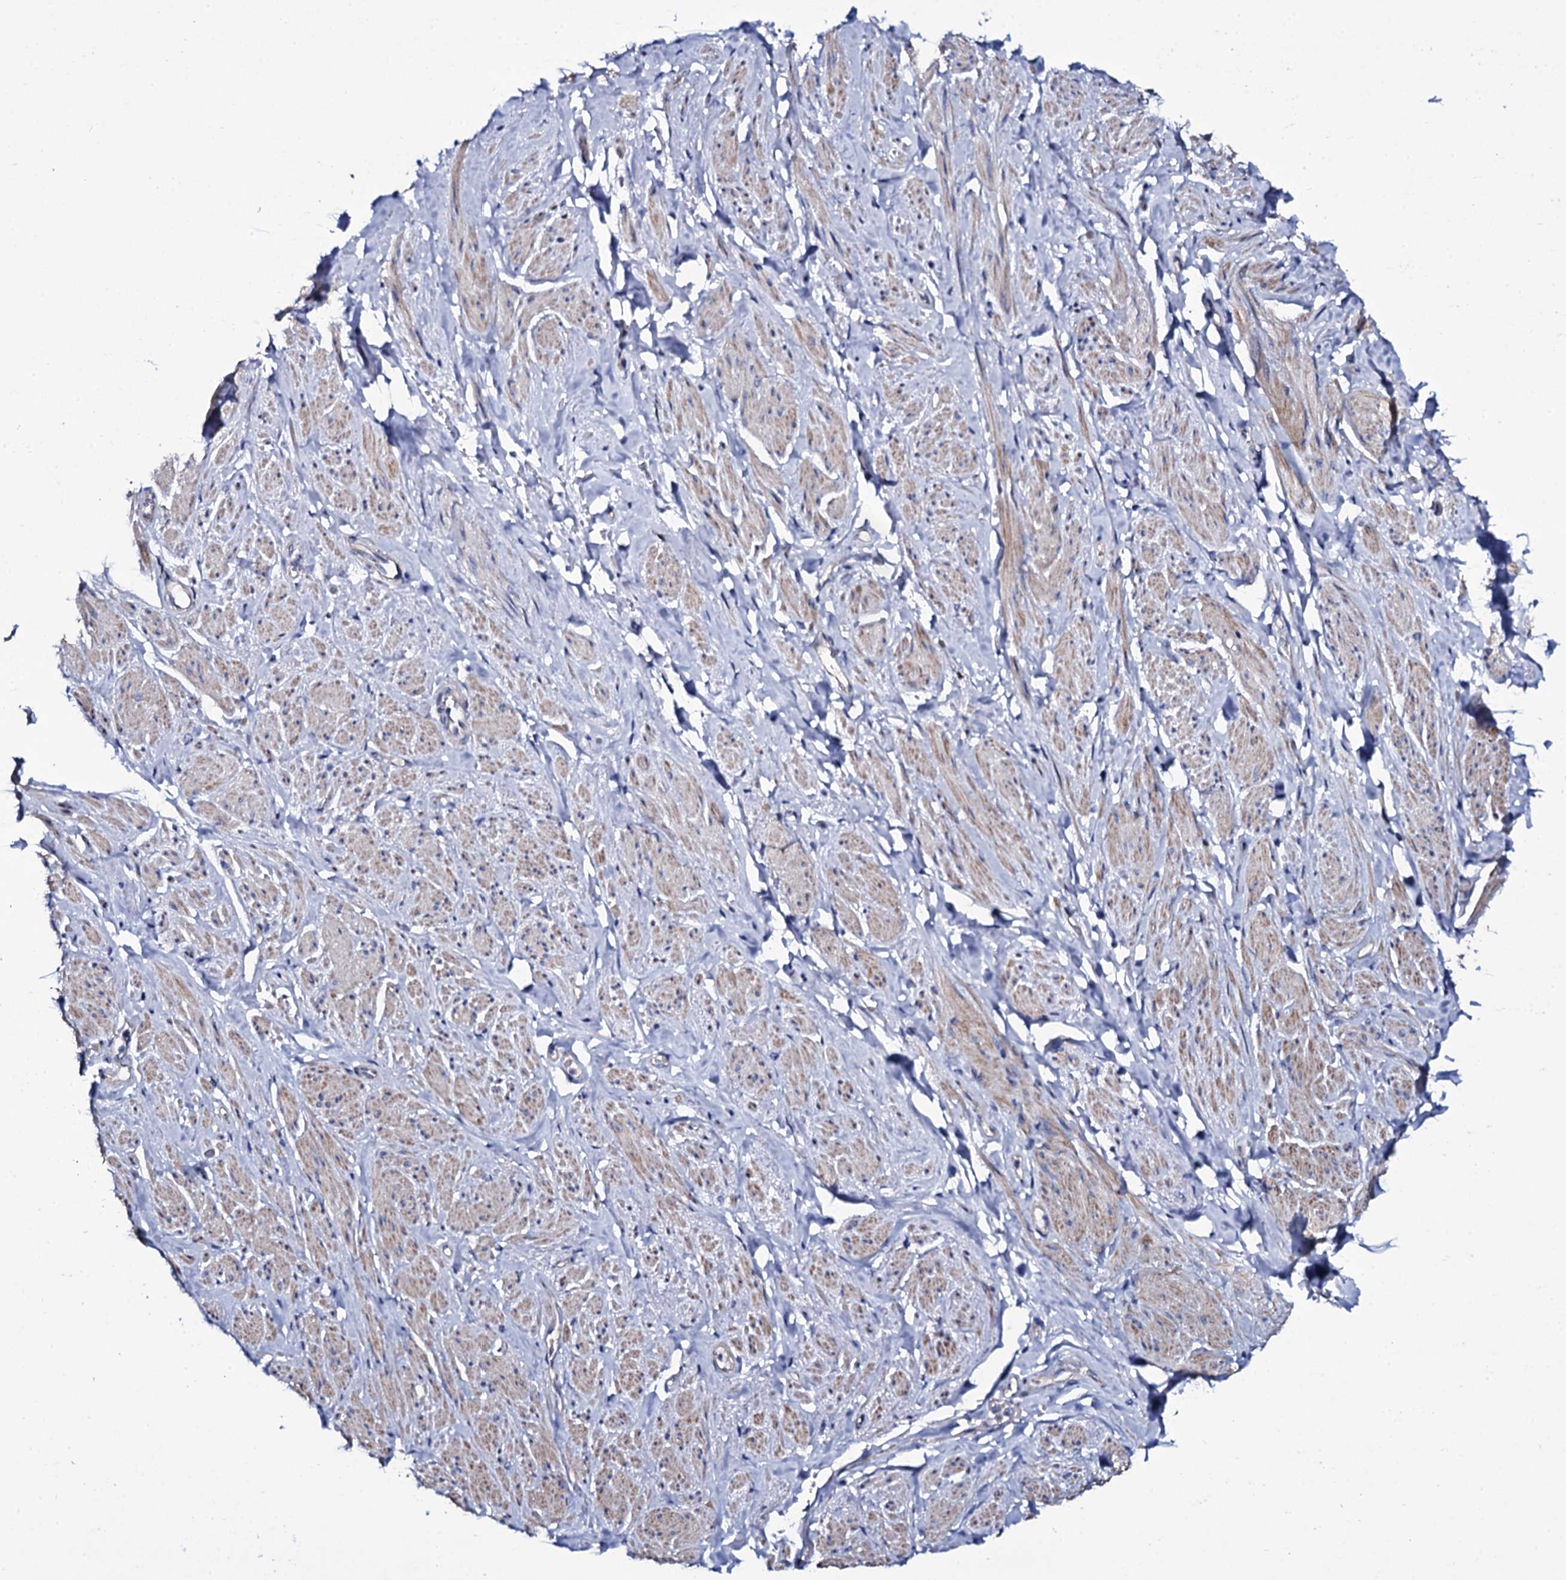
{"staining": {"intensity": "negative", "quantity": "none", "location": "none"}, "tissue": "smooth muscle", "cell_type": "Smooth muscle cells", "image_type": "normal", "snomed": [{"axis": "morphology", "description": "Normal tissue, NOS"}, {"axis": "topography", "description": "Smooth muscle"}, {"axis": "topography", "description": "Peripheral nerve tissue"}], "caption": "Unremarkable smooth muscle was stained to show a protein in brown. There is no significant positivity in smooth muscle cells. Nuclei are stained in blue.", "gene": "NPM2", "patient": {"sex": "male", "age": 69}}